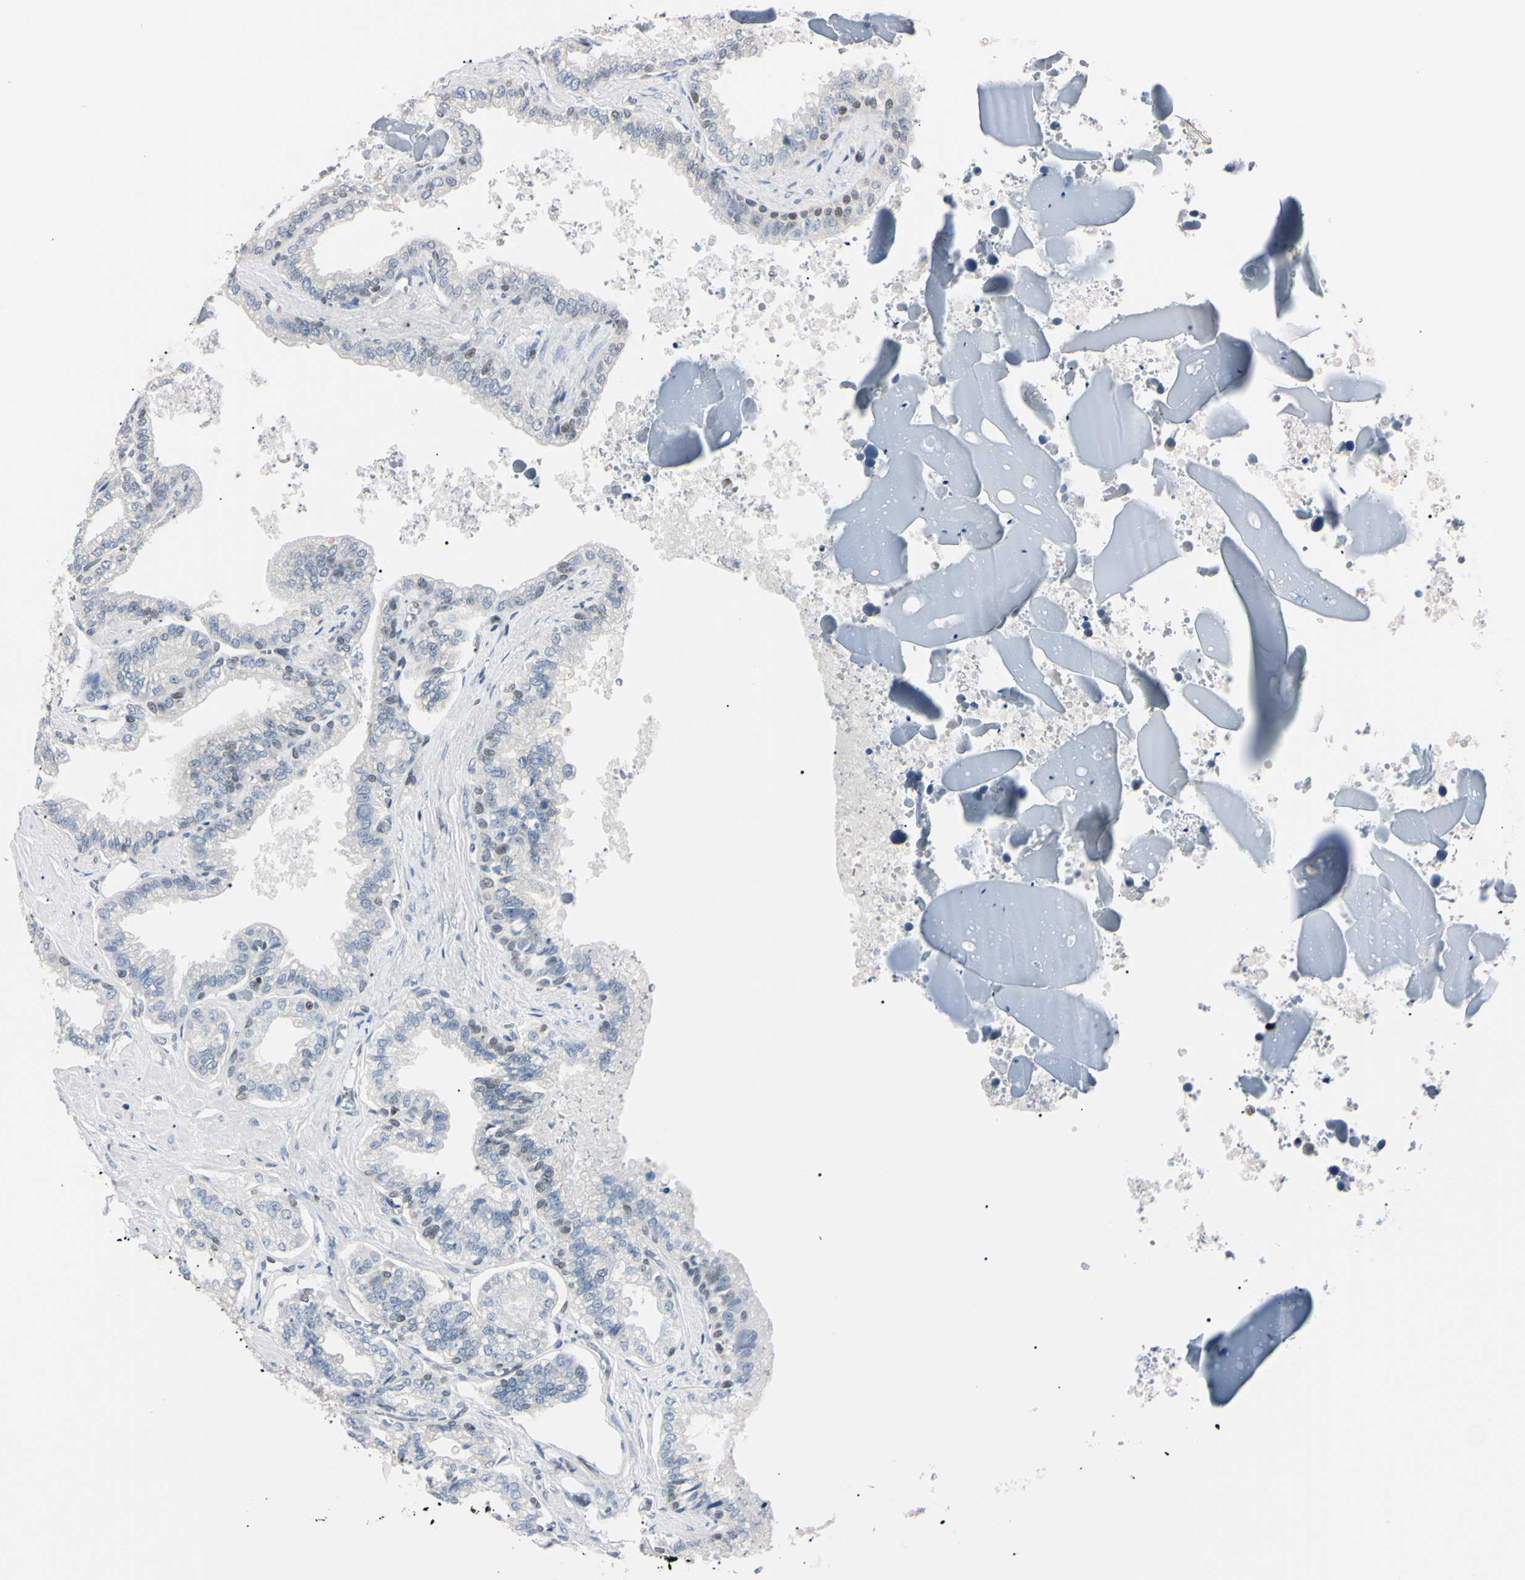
{"staining": {"intensity": "weak", "quantity": "<25%", "location": "nuclear"}, "tissue": "seminal vesicle", "cell_type": "Glandular cells", "image_type": "normal", "snomed": [{"axis": "morphology", "description": "Normal tissue, NOS"}, {"axis": "topography", "description": "Seminal veicle"}], "caption": "Normal seminal vesicle was stained to show a protein in brown. There is no significant expression in glandular cells. (Stains: DAB (3,3'-diaminobenzidine) IHC with hematoxylin counter stain, Microscopy: brightfield microscopy at high magnification).", "gene": "C1orf174", "patient": {"sex": "male", "age": 46}}